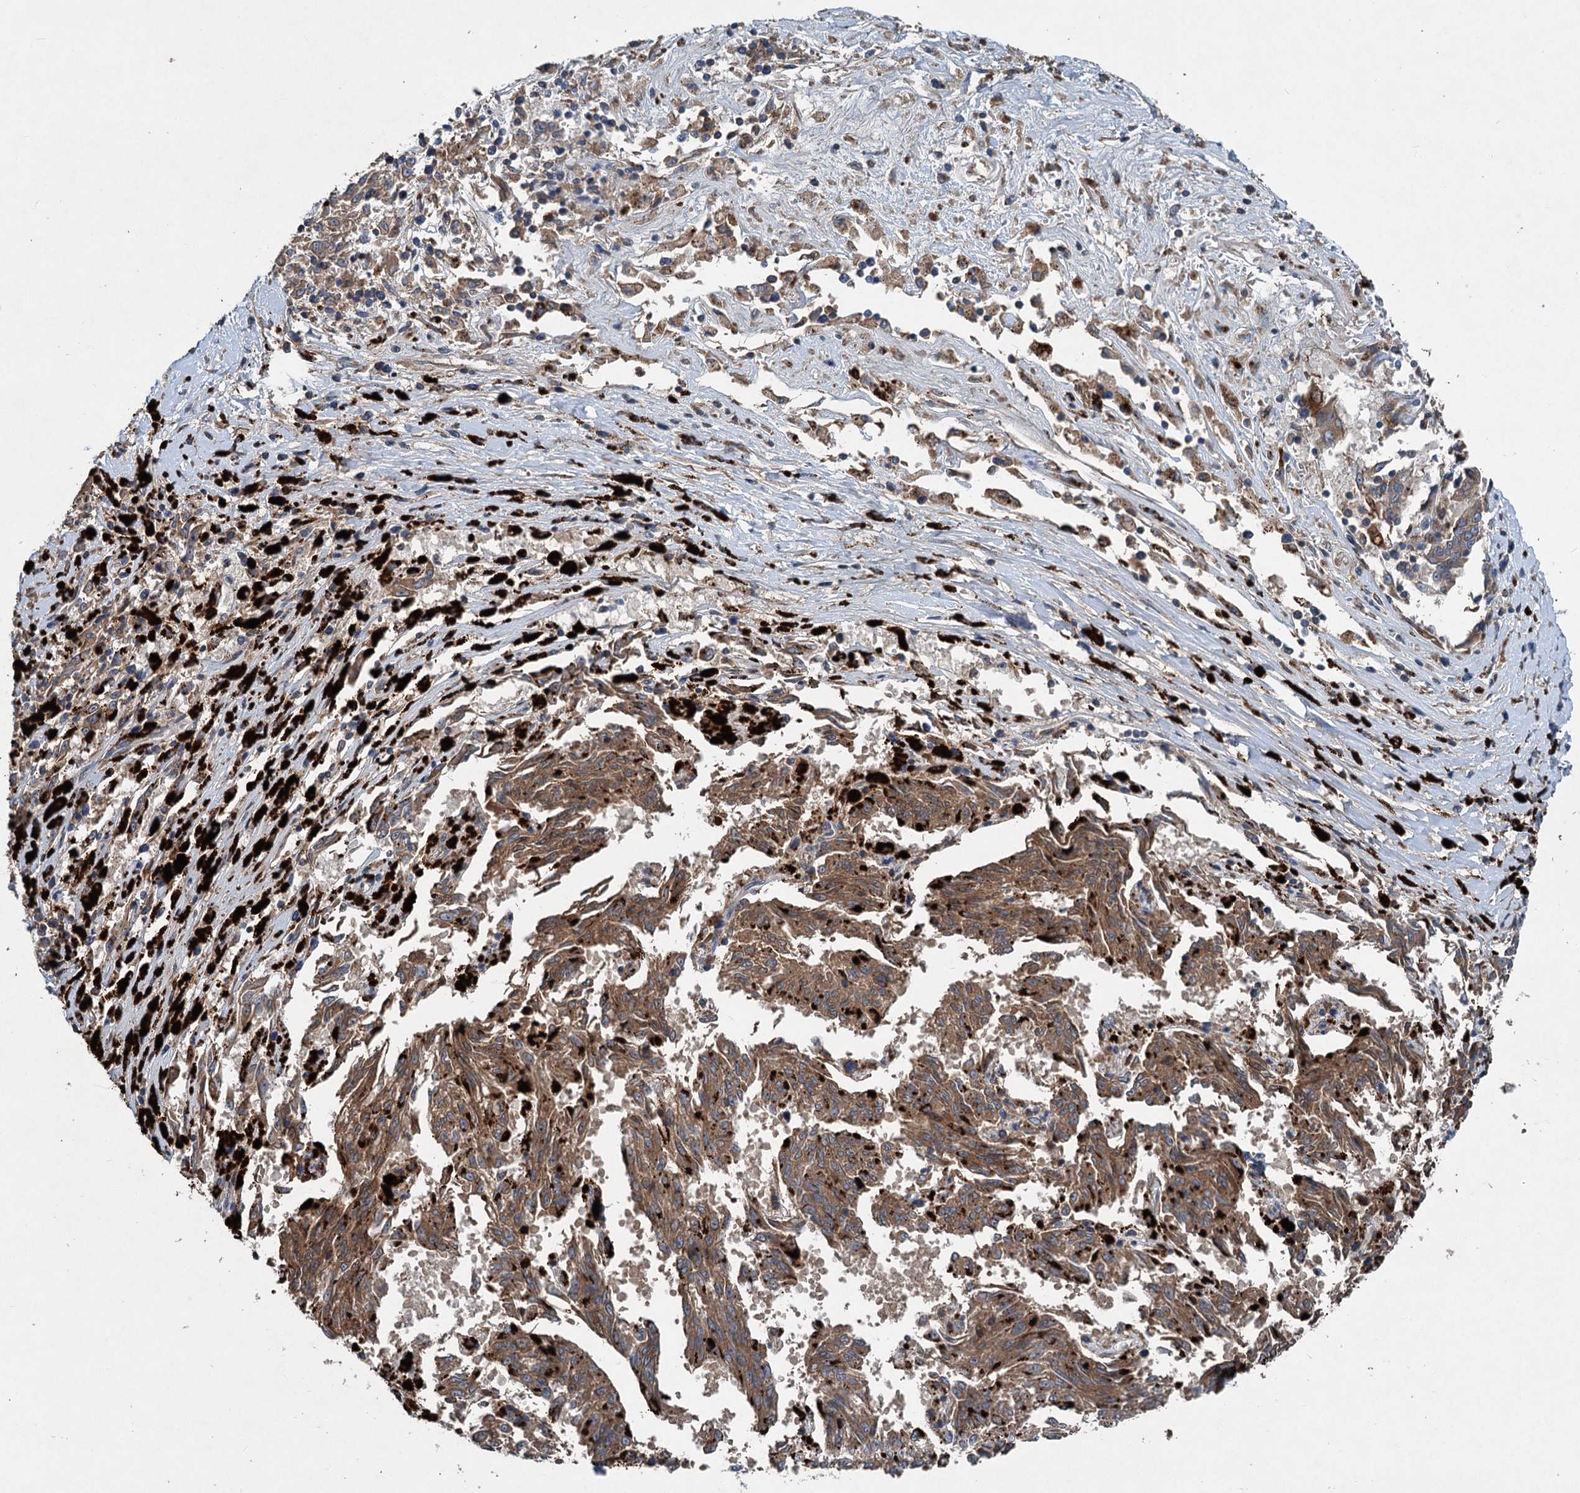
{"staining": {"intensity": "moderate", "quantity": "25%-75%", "location": "cytoplasmic/membranous"}, "tissue": "melanoma", "cell_type": "Tumor cells", "image_type": "cancer", "snomed": [{"axis": "morphology", "description": "Malignant melanoma, NOS"}, {"axis": "topography", "description": "Skin"}], "caption": "Immunohistochemical staining of malignant melanoma exhibits moderate cytoplasmic/membranous protein expression in about 25%-75% of tumor cells.", "gene": "TAPBPL", "patient": {"sex": "female", "age": 72}}